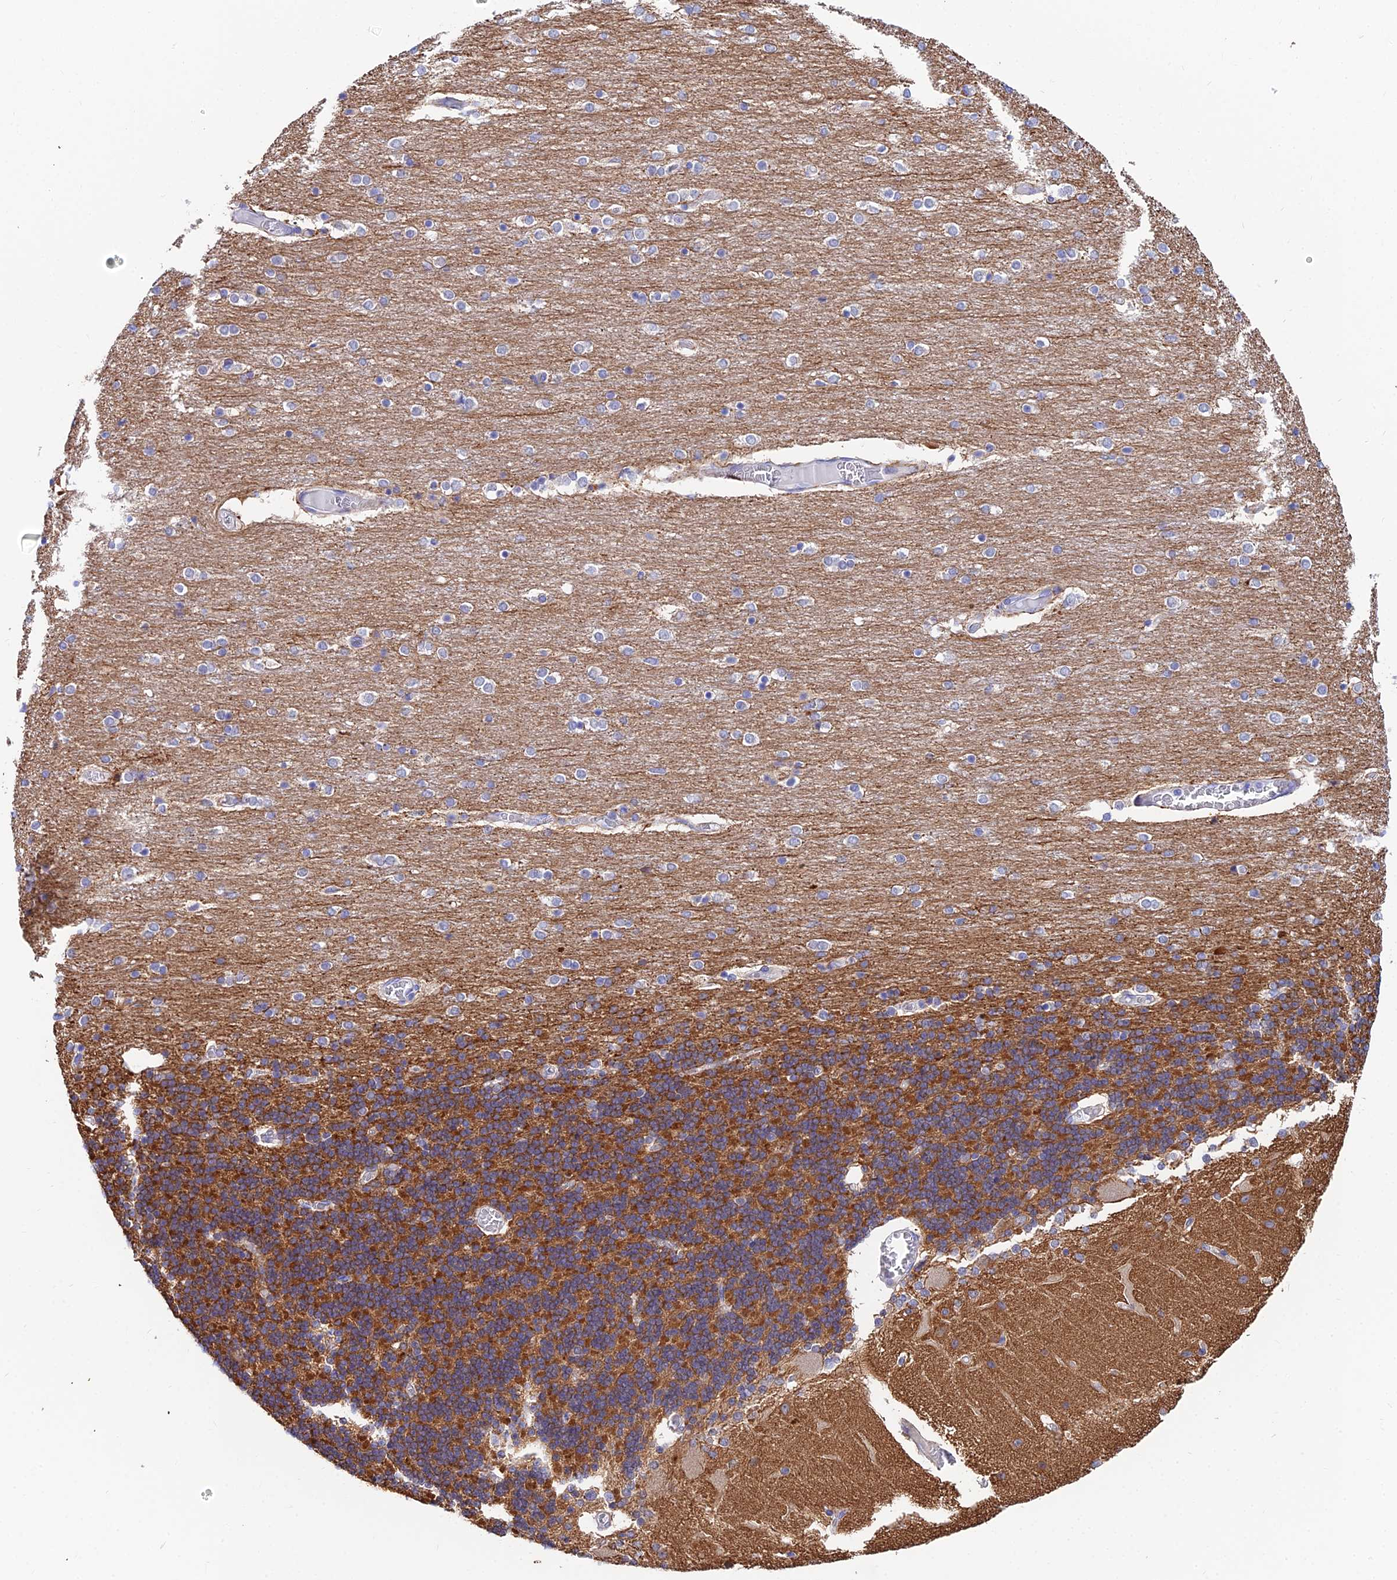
{"staining": {"intensity": "strong", "quantity": "25%-75%", "location": "cytoplasmic/membranous"}, "tissue": "cerebellum", "cell_type": "Cells in granular layer", "image_type": "normal", "snomed": [{"axis": "morphology", "description": "Normal tissue, NOS"}, {"axis": "topography", "description": "Cerebellum"}], "caption": "Immunohistochemistry (IHC) image of benign human cerebellum stained for a protein (brown), which shows high levels of strong cytoplasmic/membranous positivity in about 25%-75% of cells in granular layer.", "gene": "CEP41", "patient": {"sex": "female", "age": 54}}